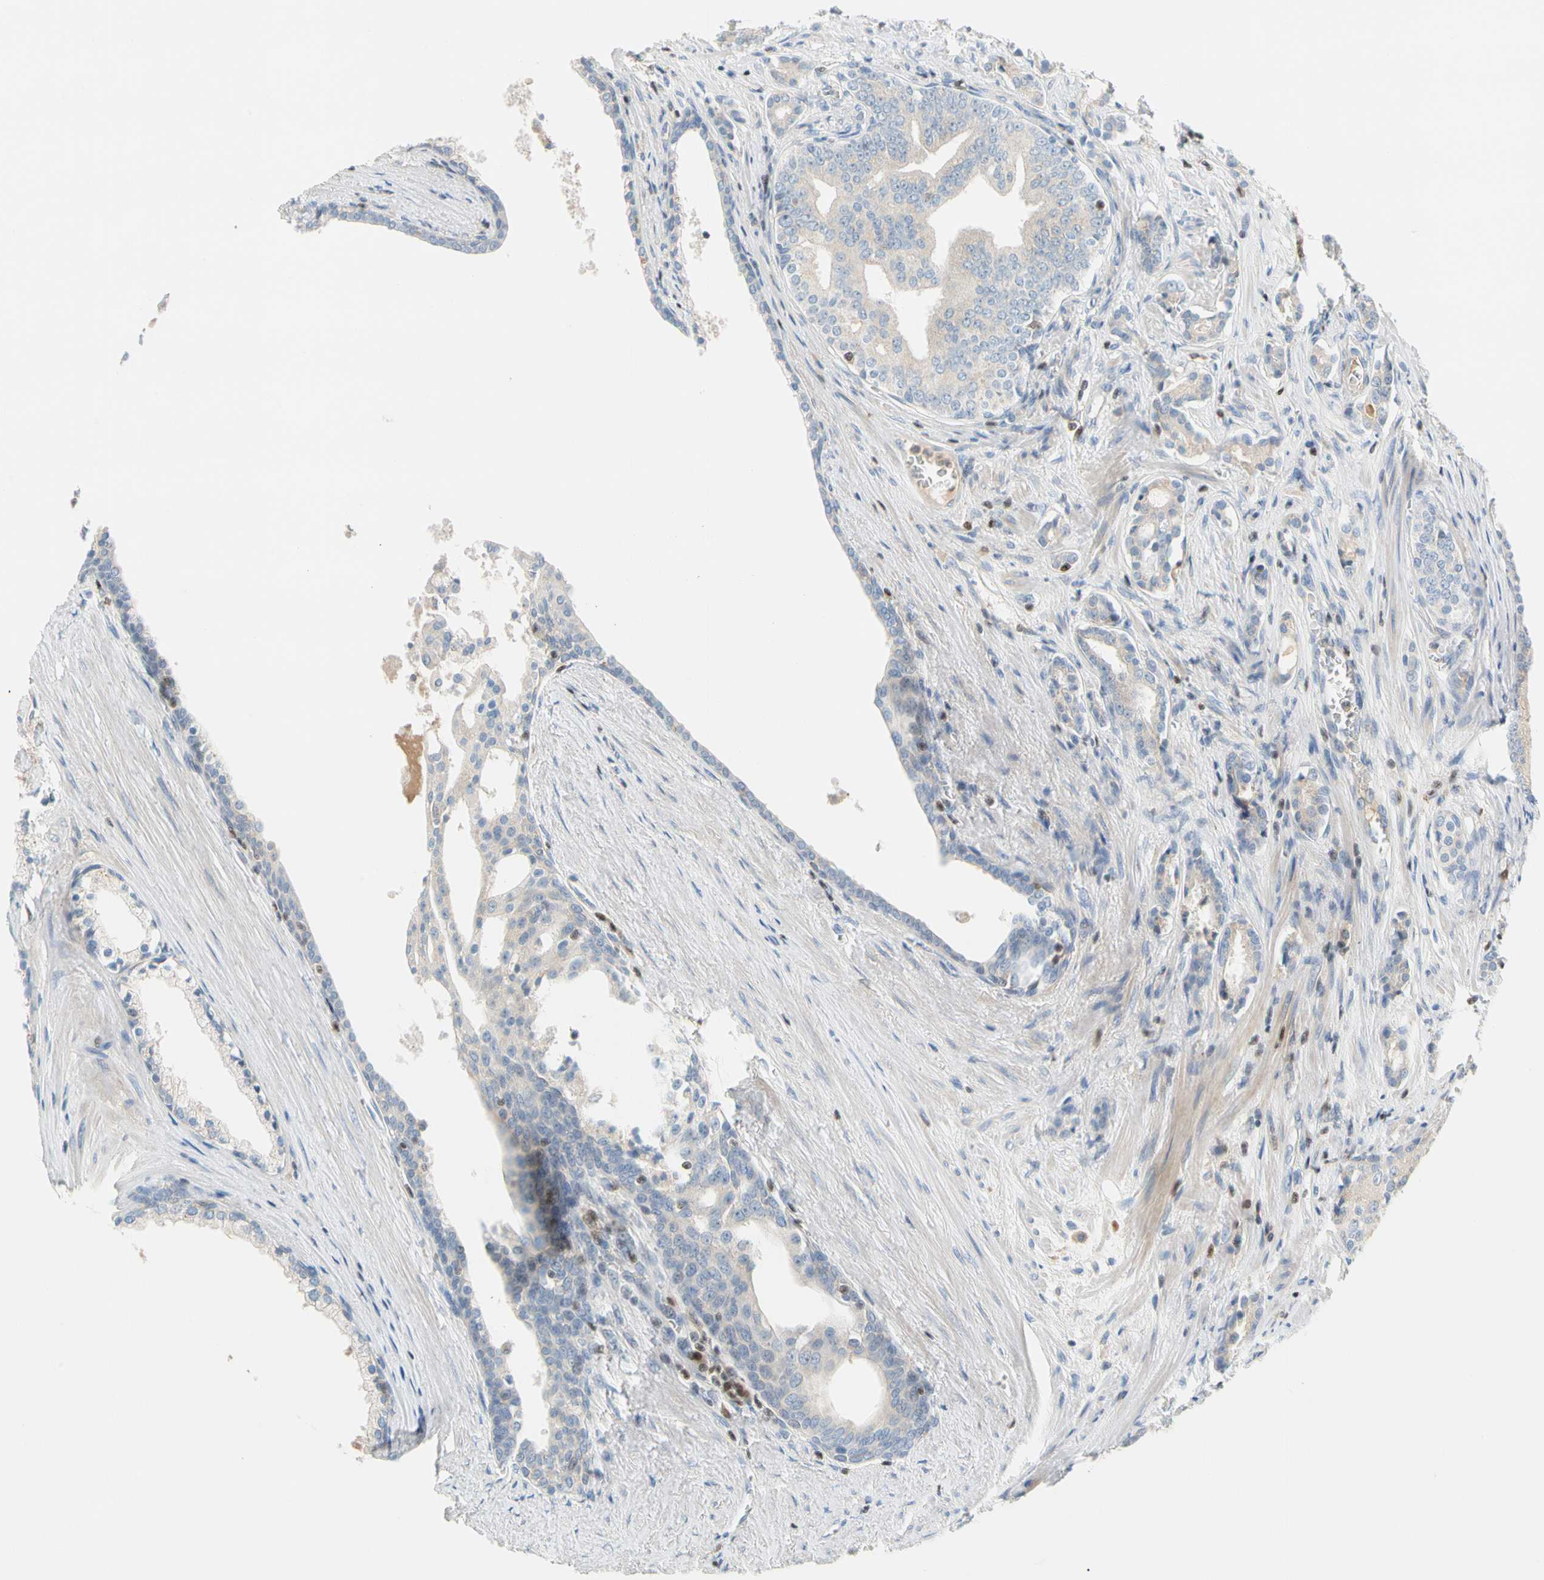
{"staining": {"intensity": "weak", "quantity": ">75%", "location": "cytoplasmic/membranous"}, "tissue": "prostate cancer", "cell_type": "Tumor cells", "image_type": "cancer", "snomed": [{"axis": "morphology", "description": "Adenocarcinoma, Low grade"}, {"axis": "topography", "description": "Prostate"}], "caption": "A photomicrograph showing weak cytoplasmic/membranous expression in about >75% of tumor cells in prostate cancer, as visualized by brown immunohistochemical staining.", "gene": "SP140", "patient": {"sex": "male", "age": 58}}